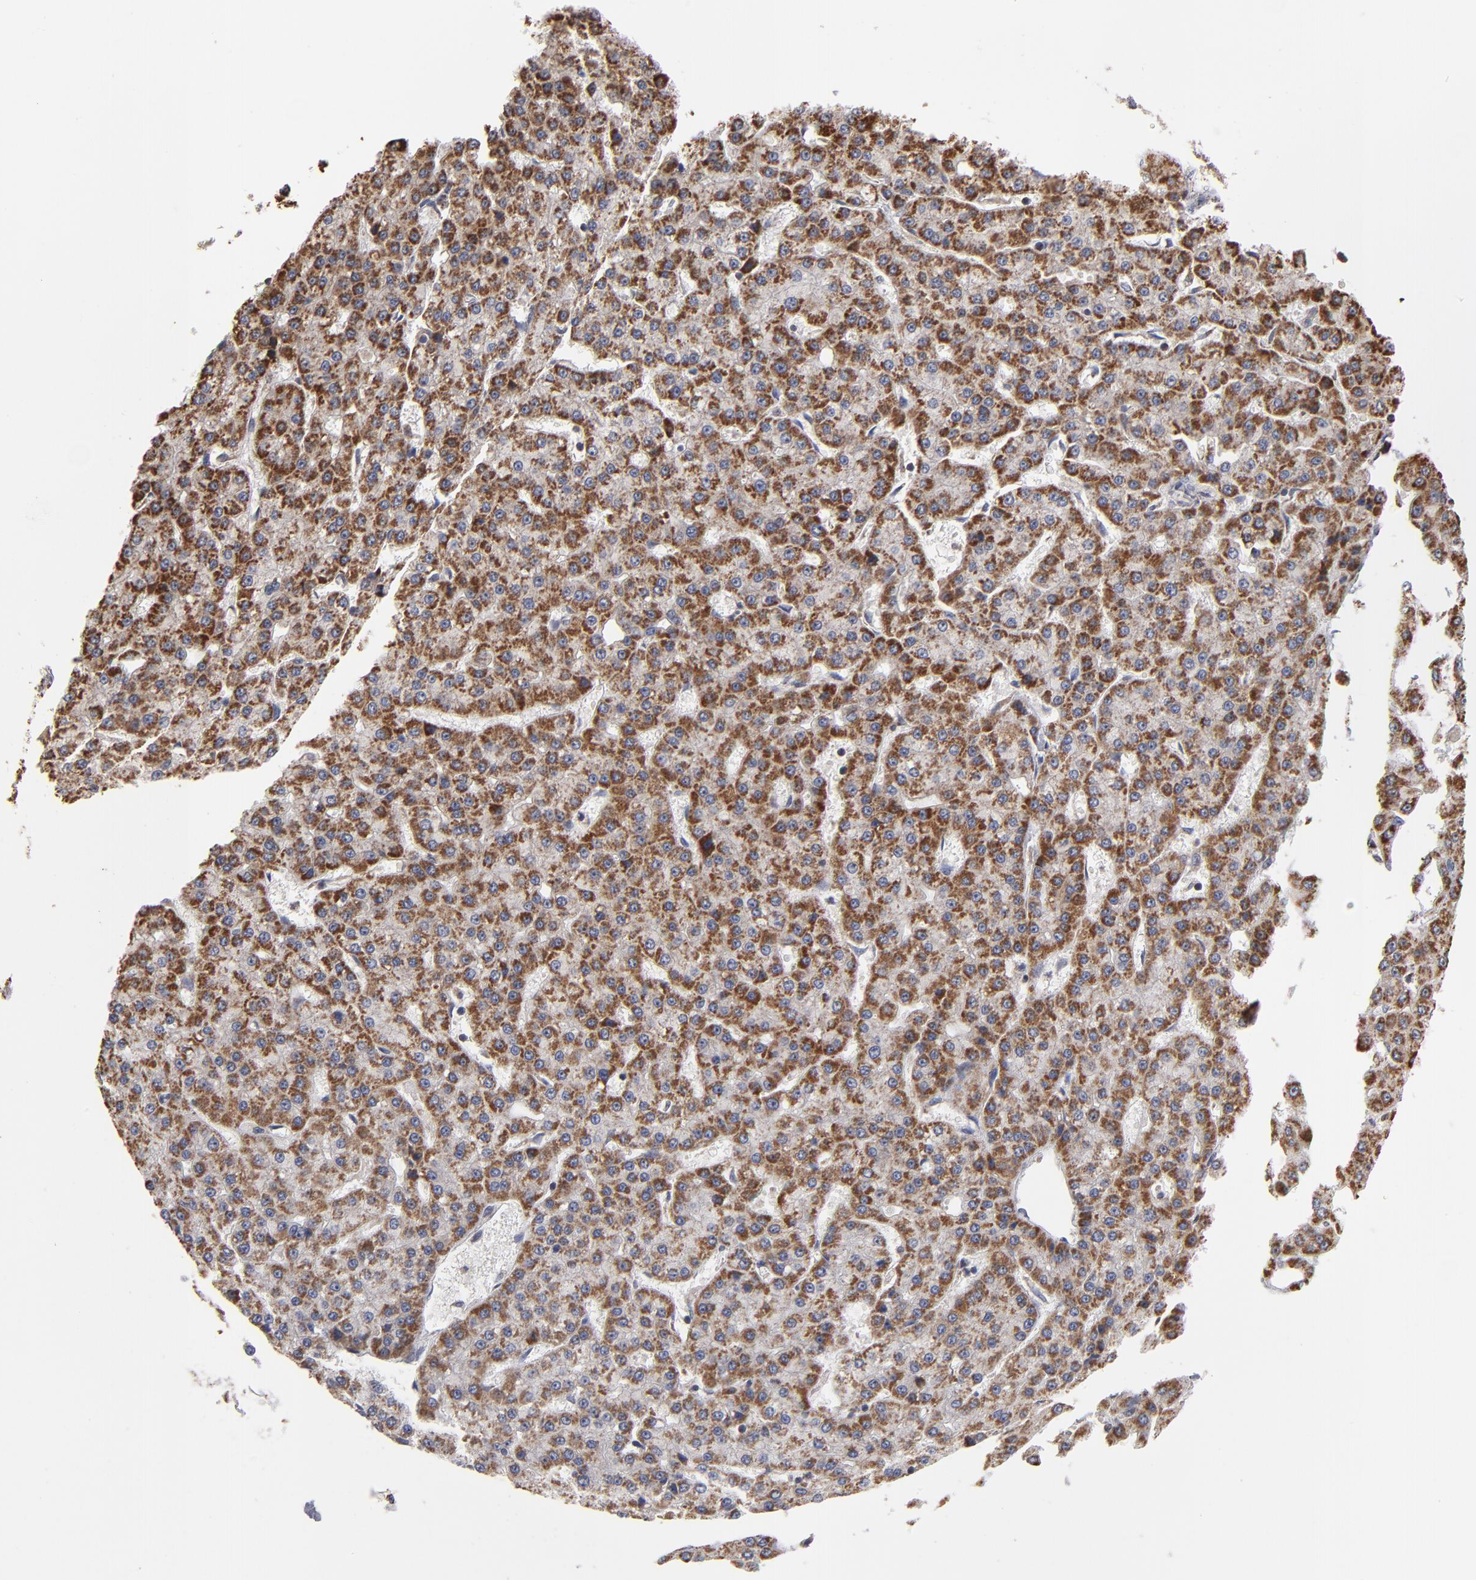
{"staining": {"intensity": "moderate", "quantity": ">75%", "location": "cytoplasmic/membranous"}, "tissue": "liver cancer", "cell_type": "Tumor cells", "image_type": "cancer", "snomed": [{"axis": "morphology", "description": "Carcinoma, Hepatocellular, NOS"}, {"axis": "topography", "description": "Liver"}], "caption": "A brown stain labels moderate cytoplasmic/membranous positivity of a protein in hepatocellular carcinoma (liver) tumor cells.", "gene": "MIPOL1", "patient": {"sex": "male", "age": 47}}